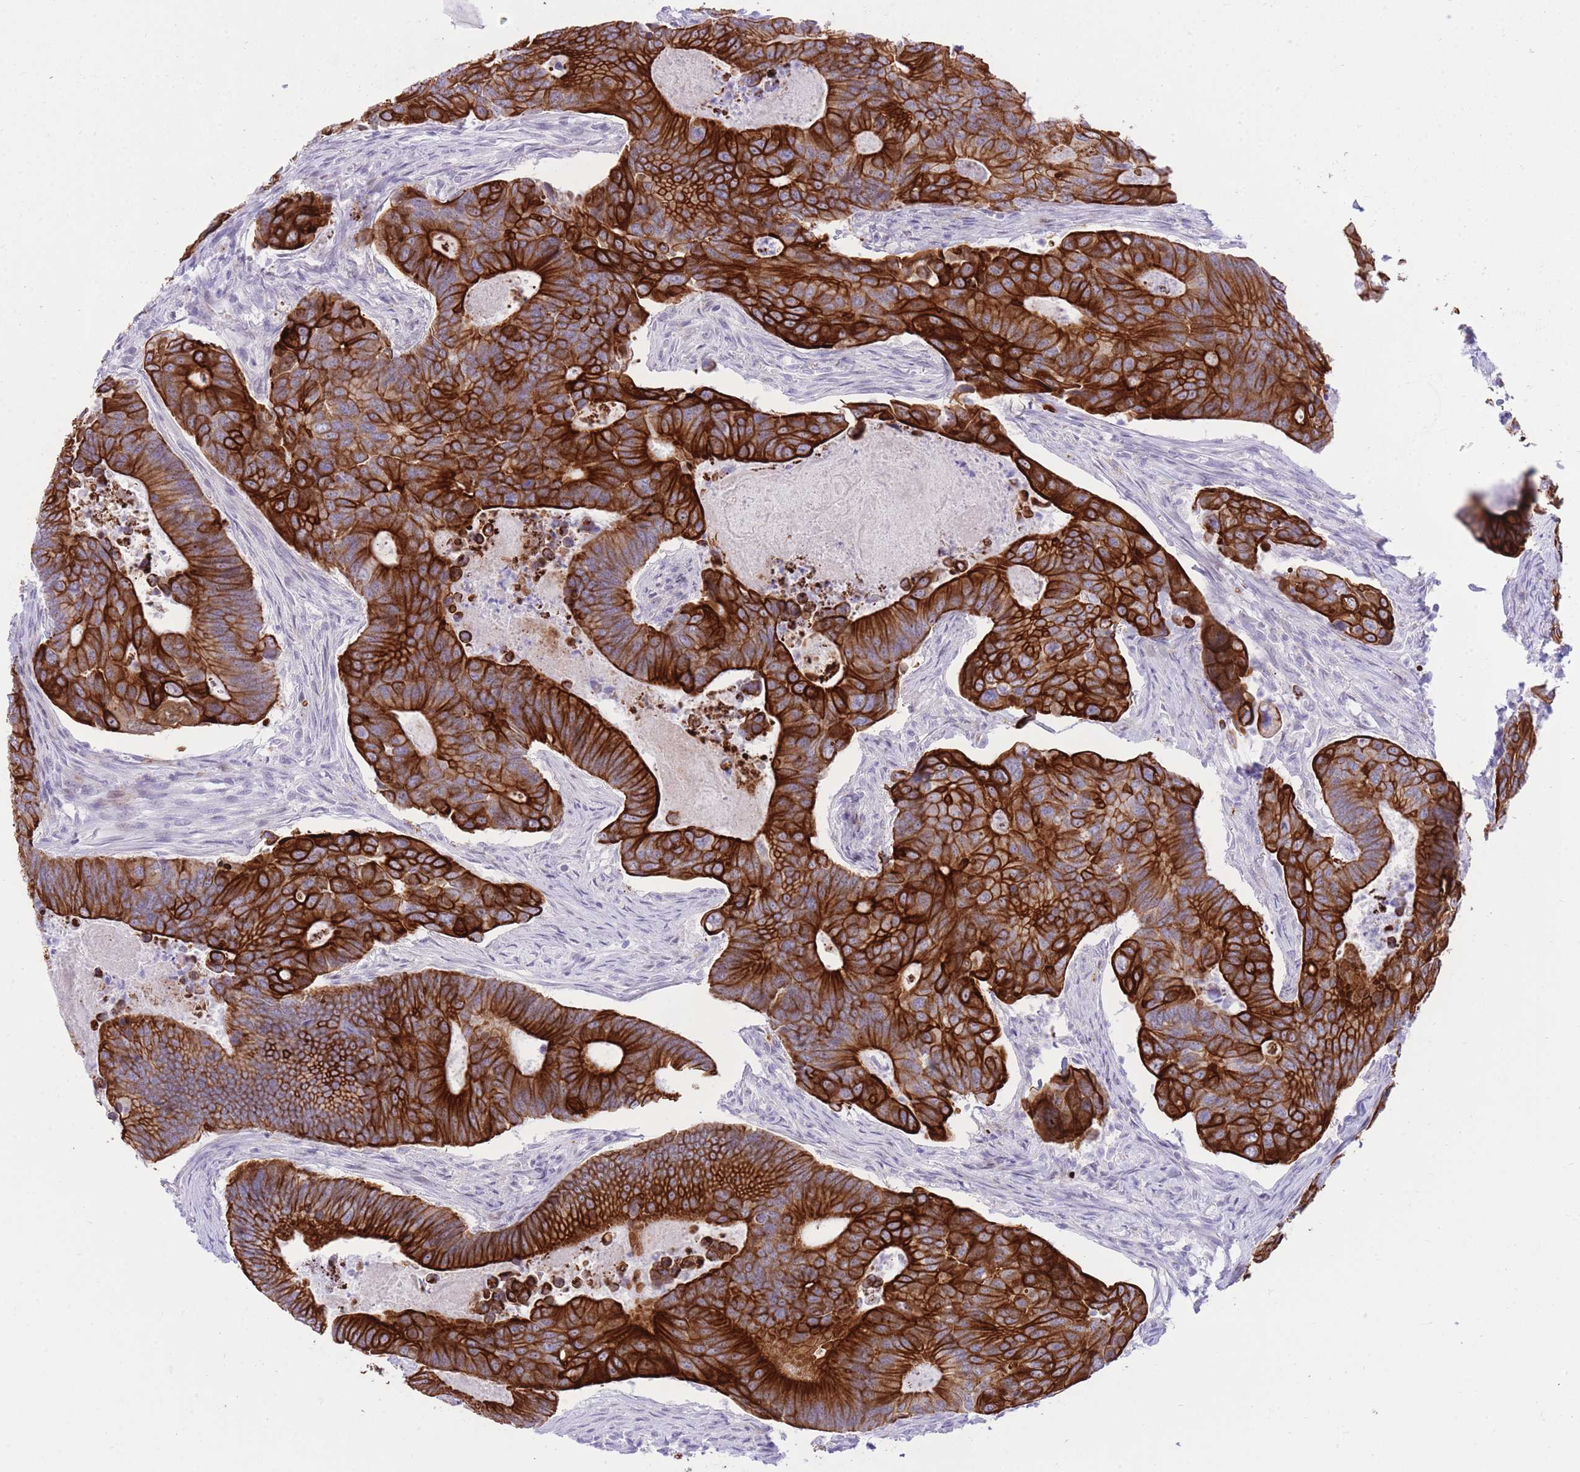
{"staining": {"intensity": "strong", "quantity": ">75%", "location": "cytoplasmic/membranous"}, "tissue": "colorectal cancer", "cell_type": "Tumor cells", "image_type": "cancer", "snomed": [{"axis": "morphology", "description": "Adenocarcinoma, NOS"}, {"axis": "topography", "description": "Colon"}], "caption": "Approximately >75% of tumor cells in human colorectal cancer (adenocarcinoma) display strong cytoplasmic/membranous protein staining as visualized by brown immunohistochemical staining.", "gene": "MEIS3", "patient": {"sex": "female", "age": 67}}